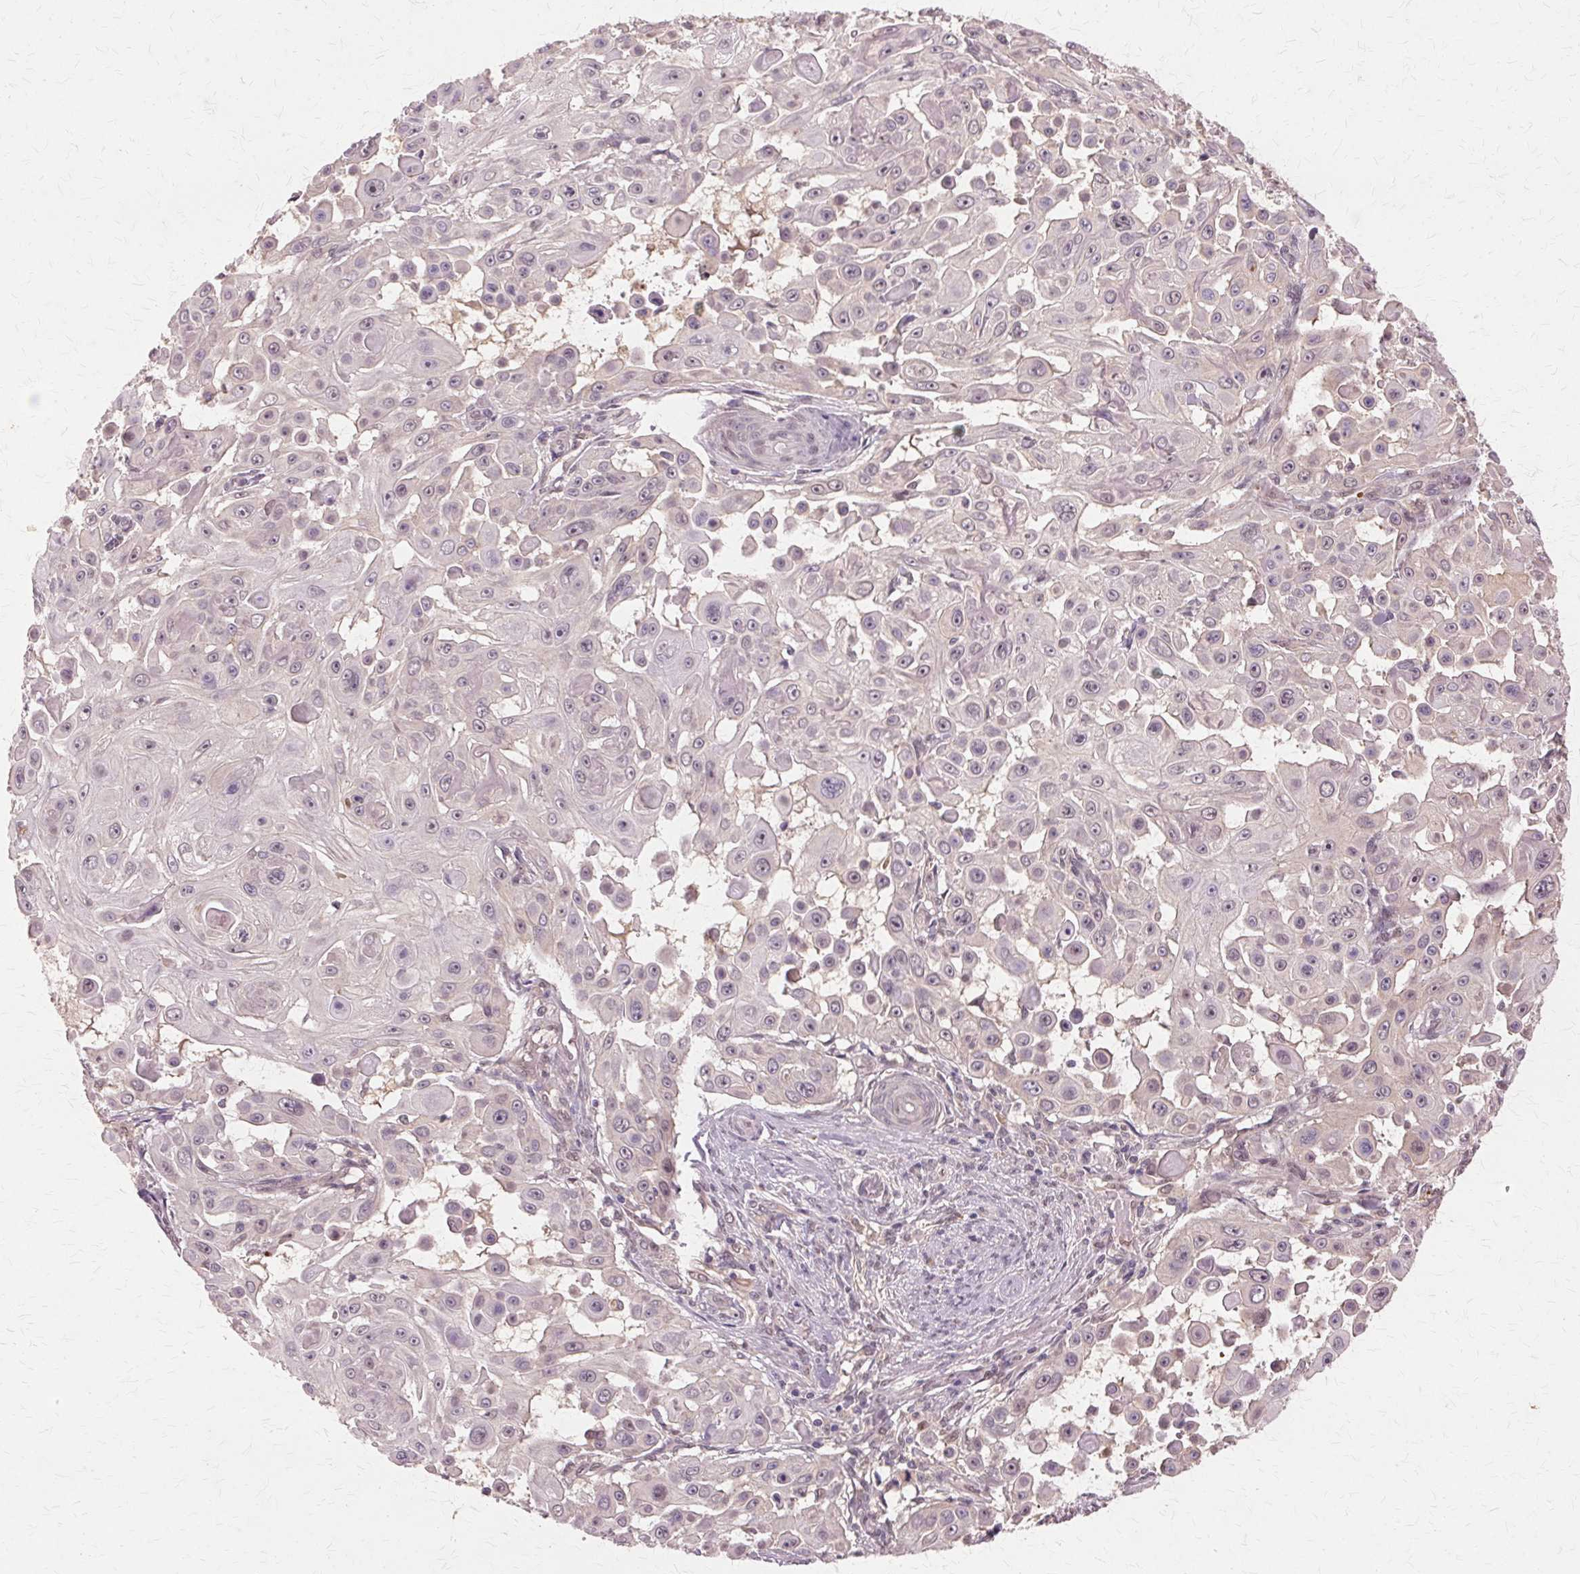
{"staining": {"intensity": "negative", "quantity": "none", "location": "none"}, "tissue": "skin cancer", "cell_type": "Tumor cells", "image_type": "cancer", "snomed": [{"axis": "morphology", "description": "Squamous cell carcinoma, NOS"}, {"axis": "topography", "description": "Skin"}], "caption": "Human skin cancer stained for a protein using immunohistochemistry (IHC) displays no expression in tumor cells.", "gene": "PRMT5", "patient": {"sex": "male", "age": 91}}